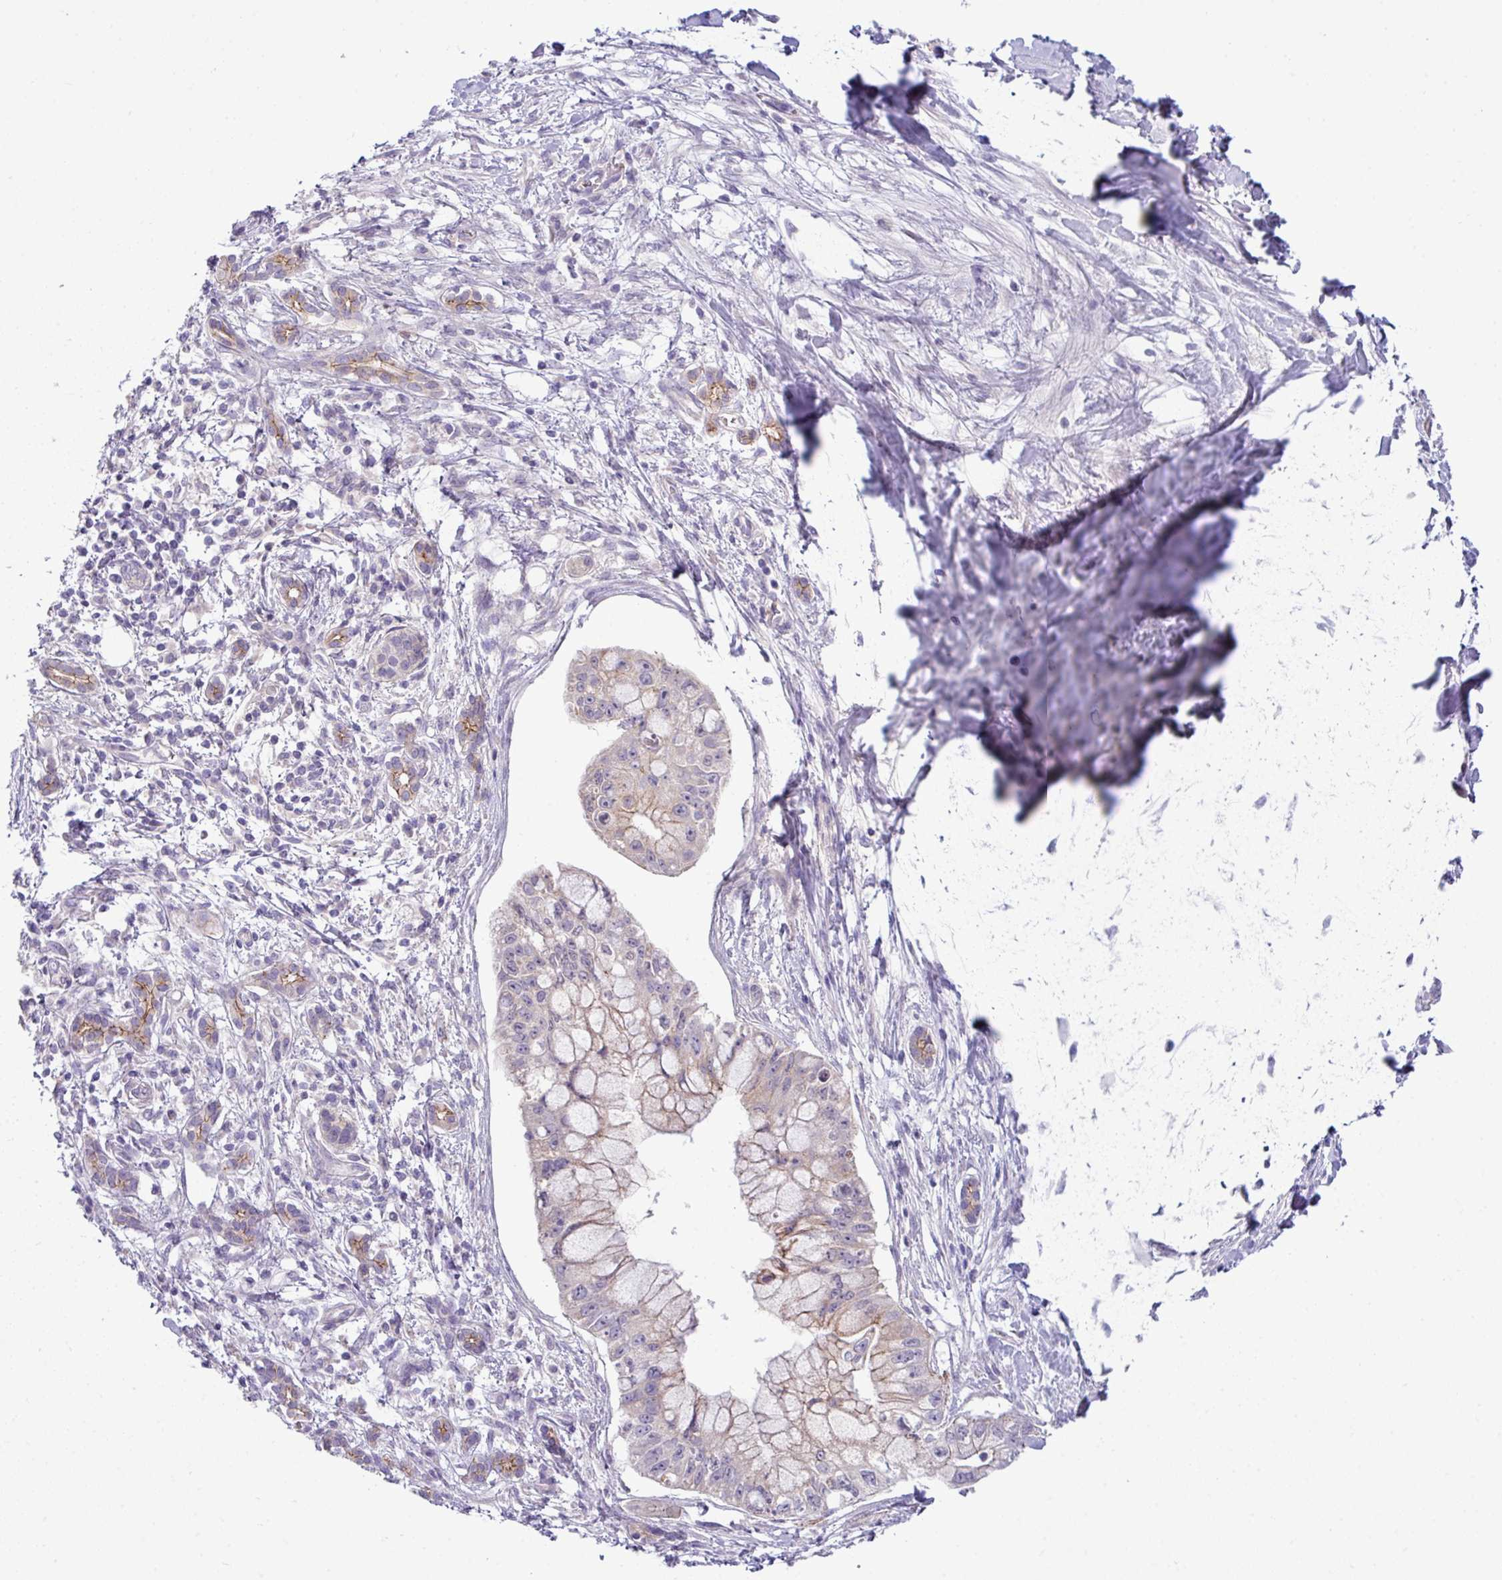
{"staining": {"intensity": "weak", "quantity": "<25%", "location": "cytoplasmic/membranous"}, "tissue": "pancreatic cancer", "cell_type": "Tumor cells", "image_type": "cancer", "snomed": [{"axis": "morphology", "description": "Adenocarcinoma, NOS"}, {"axis": "topography", "description": "Pancreas"}], "caption": "This is a photomicrograph of IHC staining of pancreatic adenocarcinoma, which shows no positivity in tumor cells. The staining is performed using DAB brown chromogen with nuclei counter-stained in using hematoxylin.", "gene": "ACAP3", "patient": {"sex": "male", "age": 48}}